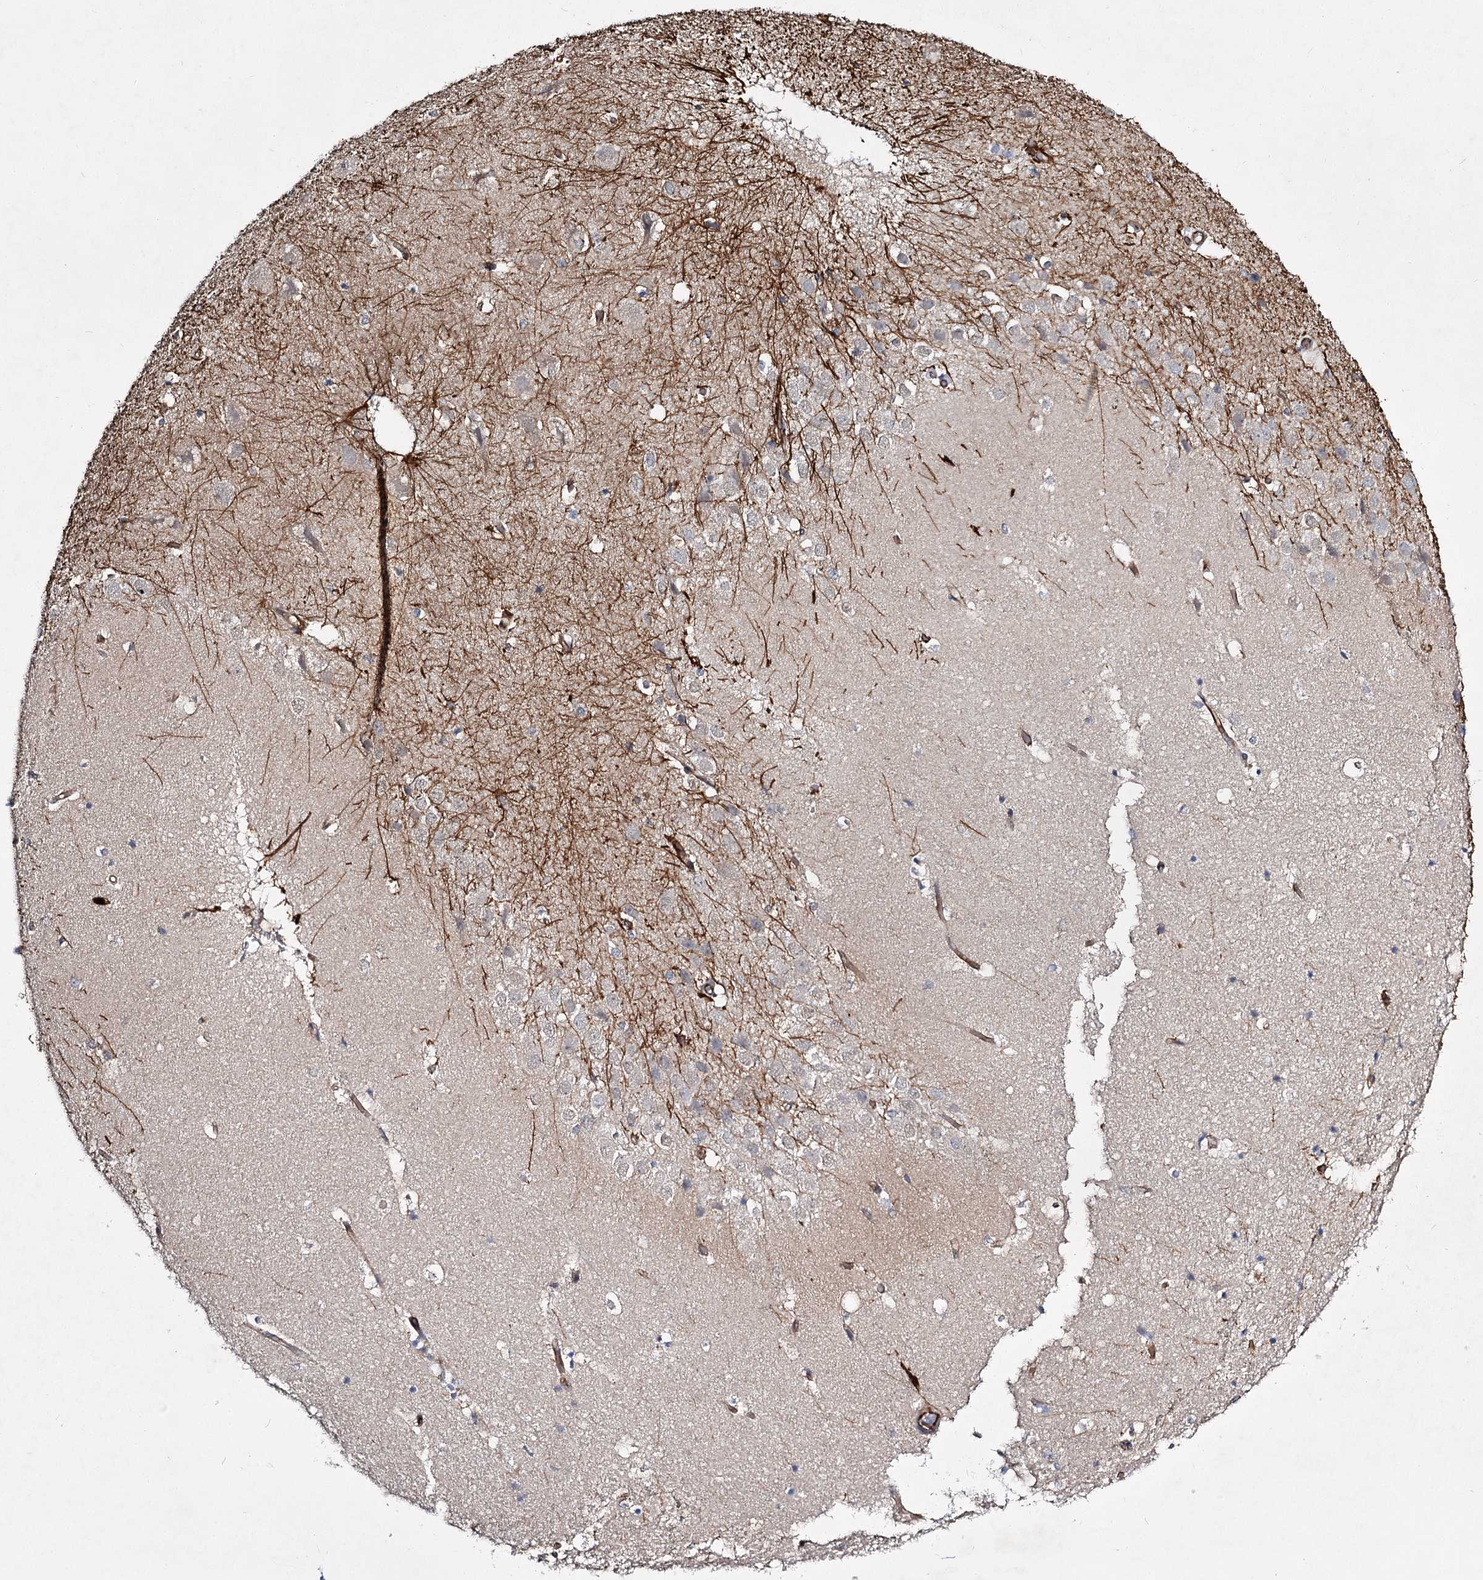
{"staining": {"intensity": "strong", "quantity": "<25%", "location": "cytoplasmic/membranous"}, "tissue": "hippocampus", "cell_type": "Glial cells", "image_type": "normal", "snomed": [{"axis": "morphology", "description": "Normal tissue, NOS"}, {"axis": "topography", "description": "Hippocampus"}], "caption": "This histopathology image exhibits immunohistochemistry staining of benign human hippocampus, with medium strong cytoplasmic/membranous staining in about <25% of glial cells.", "gene": "DPEP2", "patient": {"sex": "female", "age": 52}}